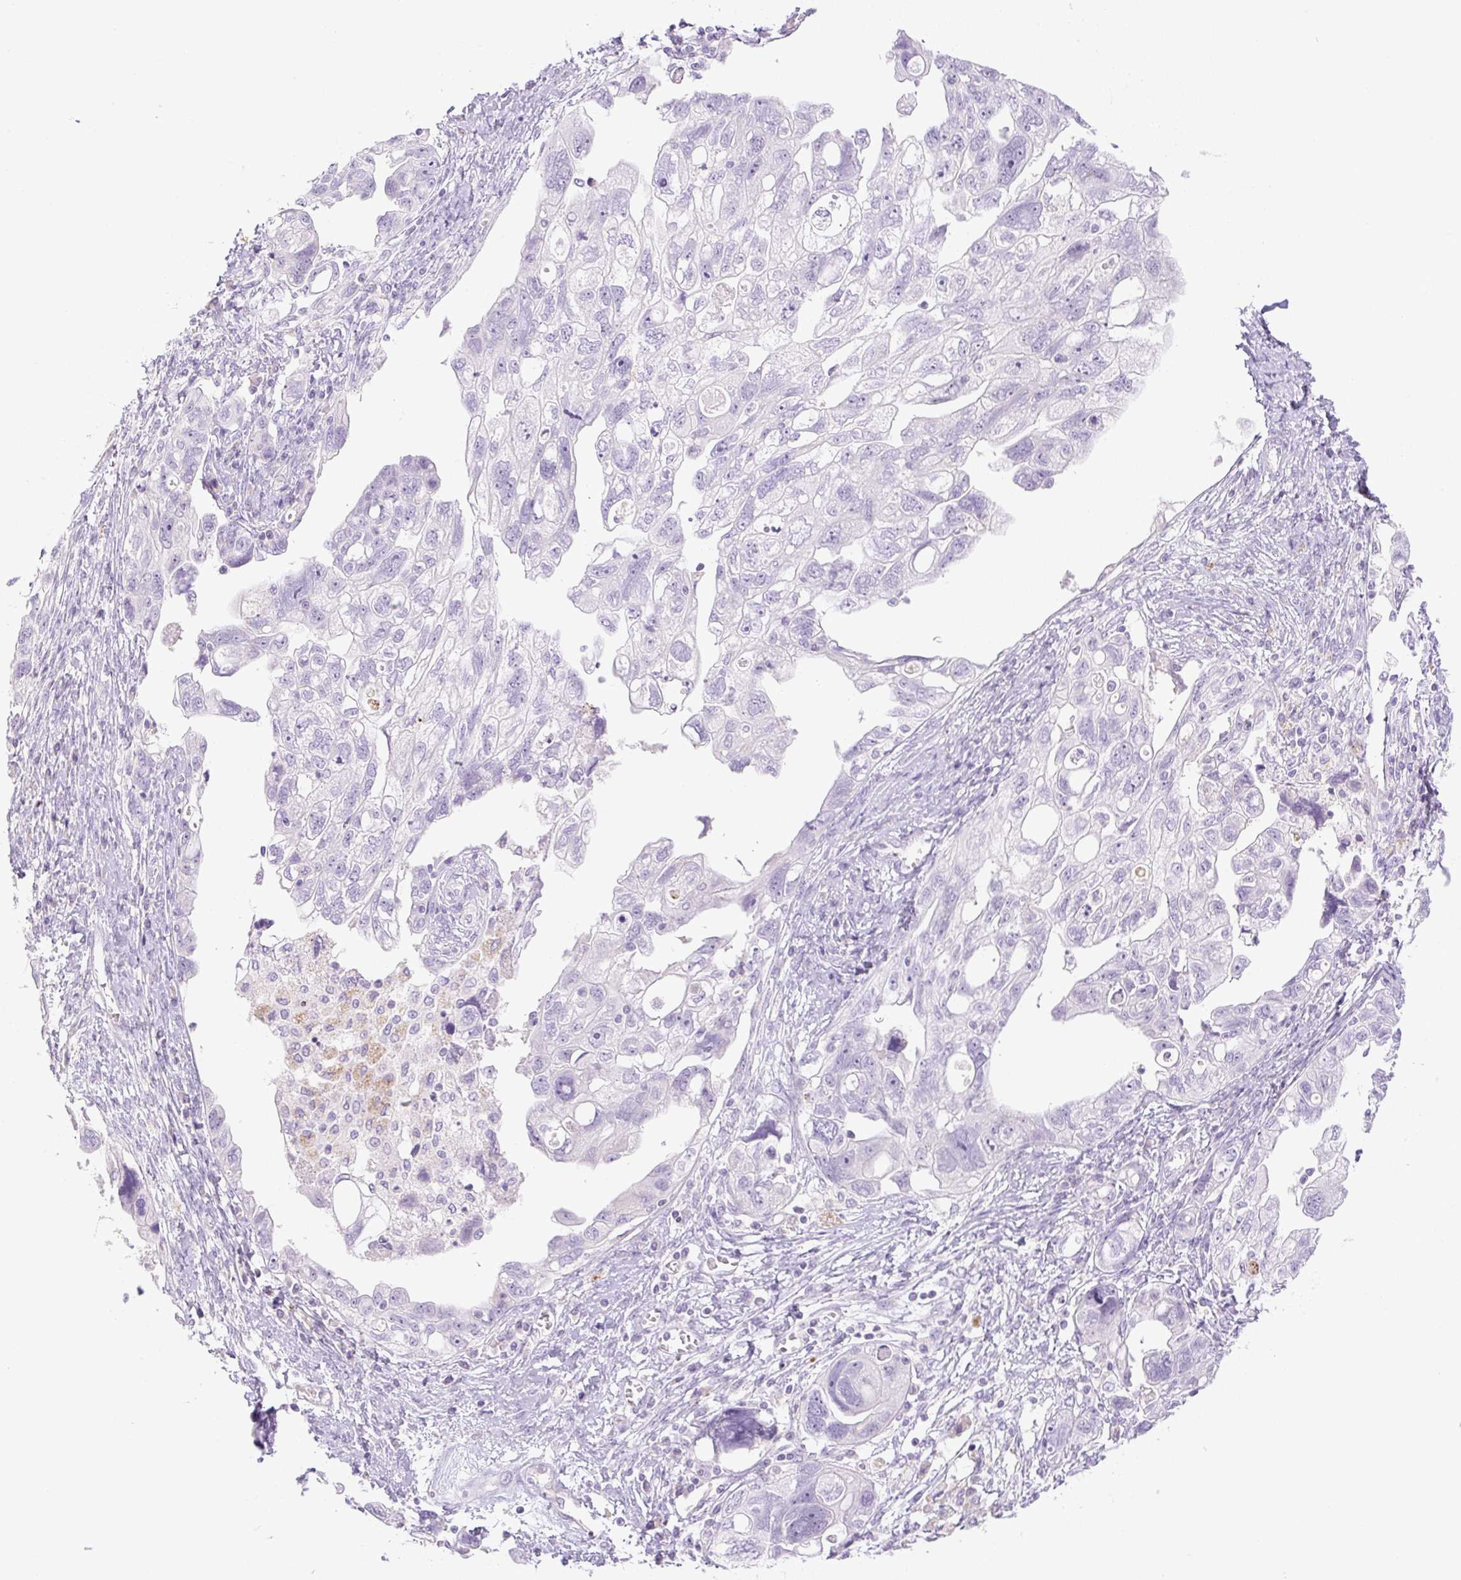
{"staining": {"intensity": "negative", "quantity": "none", "location": "none"}, "tissue": "ovarian cancer", "cell_type": "Tumor cells", "image_type": "cancer", "snomed": [{"axis": "morphology", "description": "Carcinoma, NOS"}, {"axis": "morphology", "description": "Cystadenocarcinoma, serous, NOS"}, {"axis": "topography", "description": "Ovary"}], "caption": "Immunohistochemistry histopathology image of neoplastic tissue: human ovarian cancer (carcinoma) stained with DAB reveals no significant protein expression in tumor cells.", "gene": "MIA2", "patient": {"sex": "female", "age": 69}}